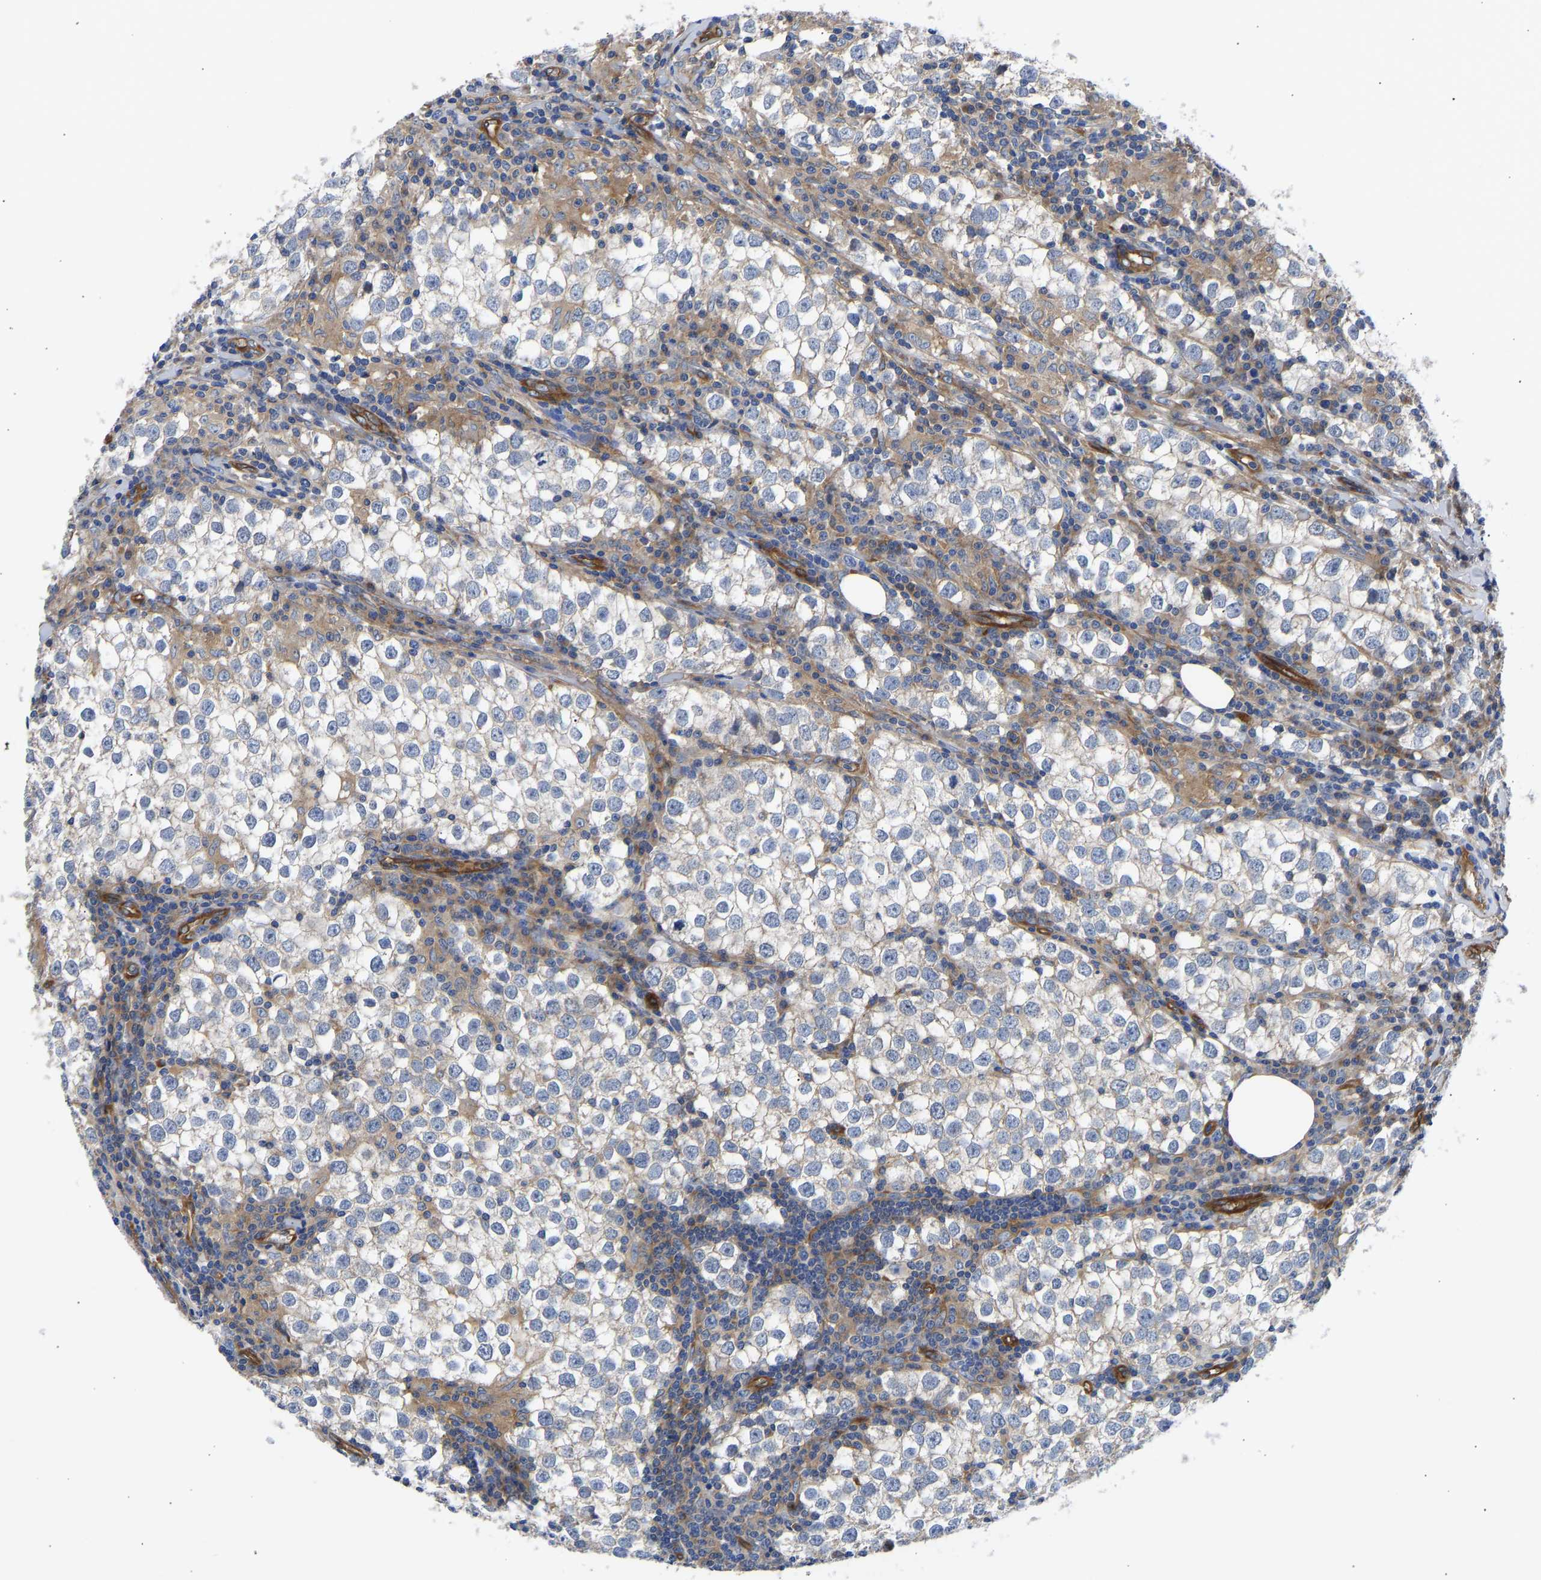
{"staining": {"intensity": "negative", "quantity": "none", "location": "none"}, "tissue": "testis cancer", "cell_type": "Tumor cells", "image_type": "cancer", "snomed": [{"axis": "morphology", "description": "Seminoma, NOS"}, {"axis": "morphology", "description": "Carcinoma, Embryonal, NOS"}, {"axis": "topography", "description": "Testis"}], "caption": "Photomicrograph shows no significant protein expression in tumor cells of testis cancer (embryonal carcinoma).", "gene": "MYO1C", "patient": {"sex": "male", "age": 36}}